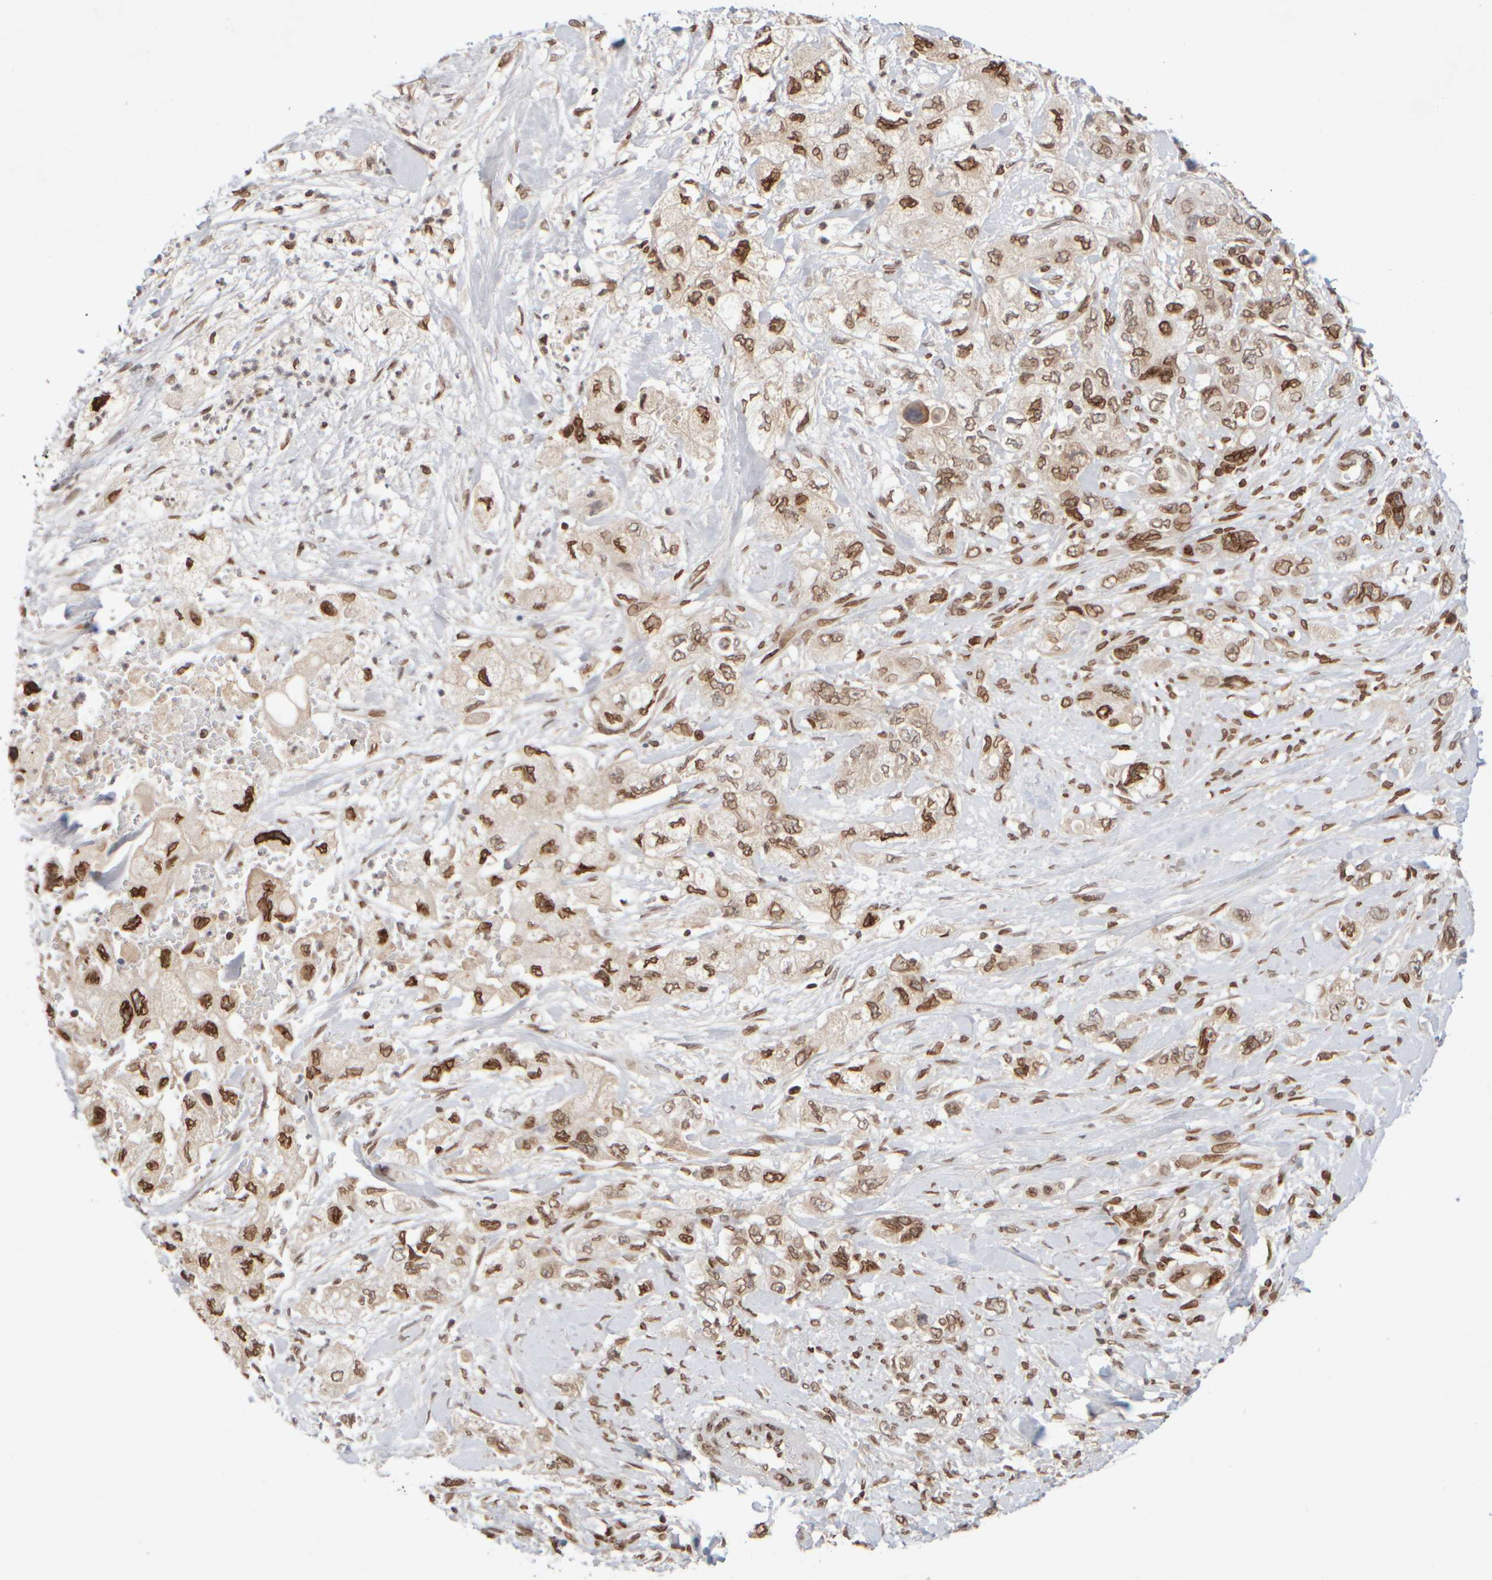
{"staining": {"intensity": "moderate", "quantity": ">75%", "location": "cytoplasmic/membranous,nuclear"}, "tissue": "pancreatic cancer", "cell_type": "Tumor cells", "image_type": "cancer", "snomed": [{"axis": "morphology", "description": "Adenocarcinoma, NOS"}, {"axis": "topography", "description": "Pancreas"}], "caption": "This photomicrograph displays adenocarcinoma (pancreatic) stained with IHC to label a protein in brown. The cytoplasmic/membranous and nuclear of tumor cells show moderate positivity for the protein. Nuclei are counter-stained blue.", "gene": "ZC3HC1", "patient": {"sex": "female", "age": 73}}